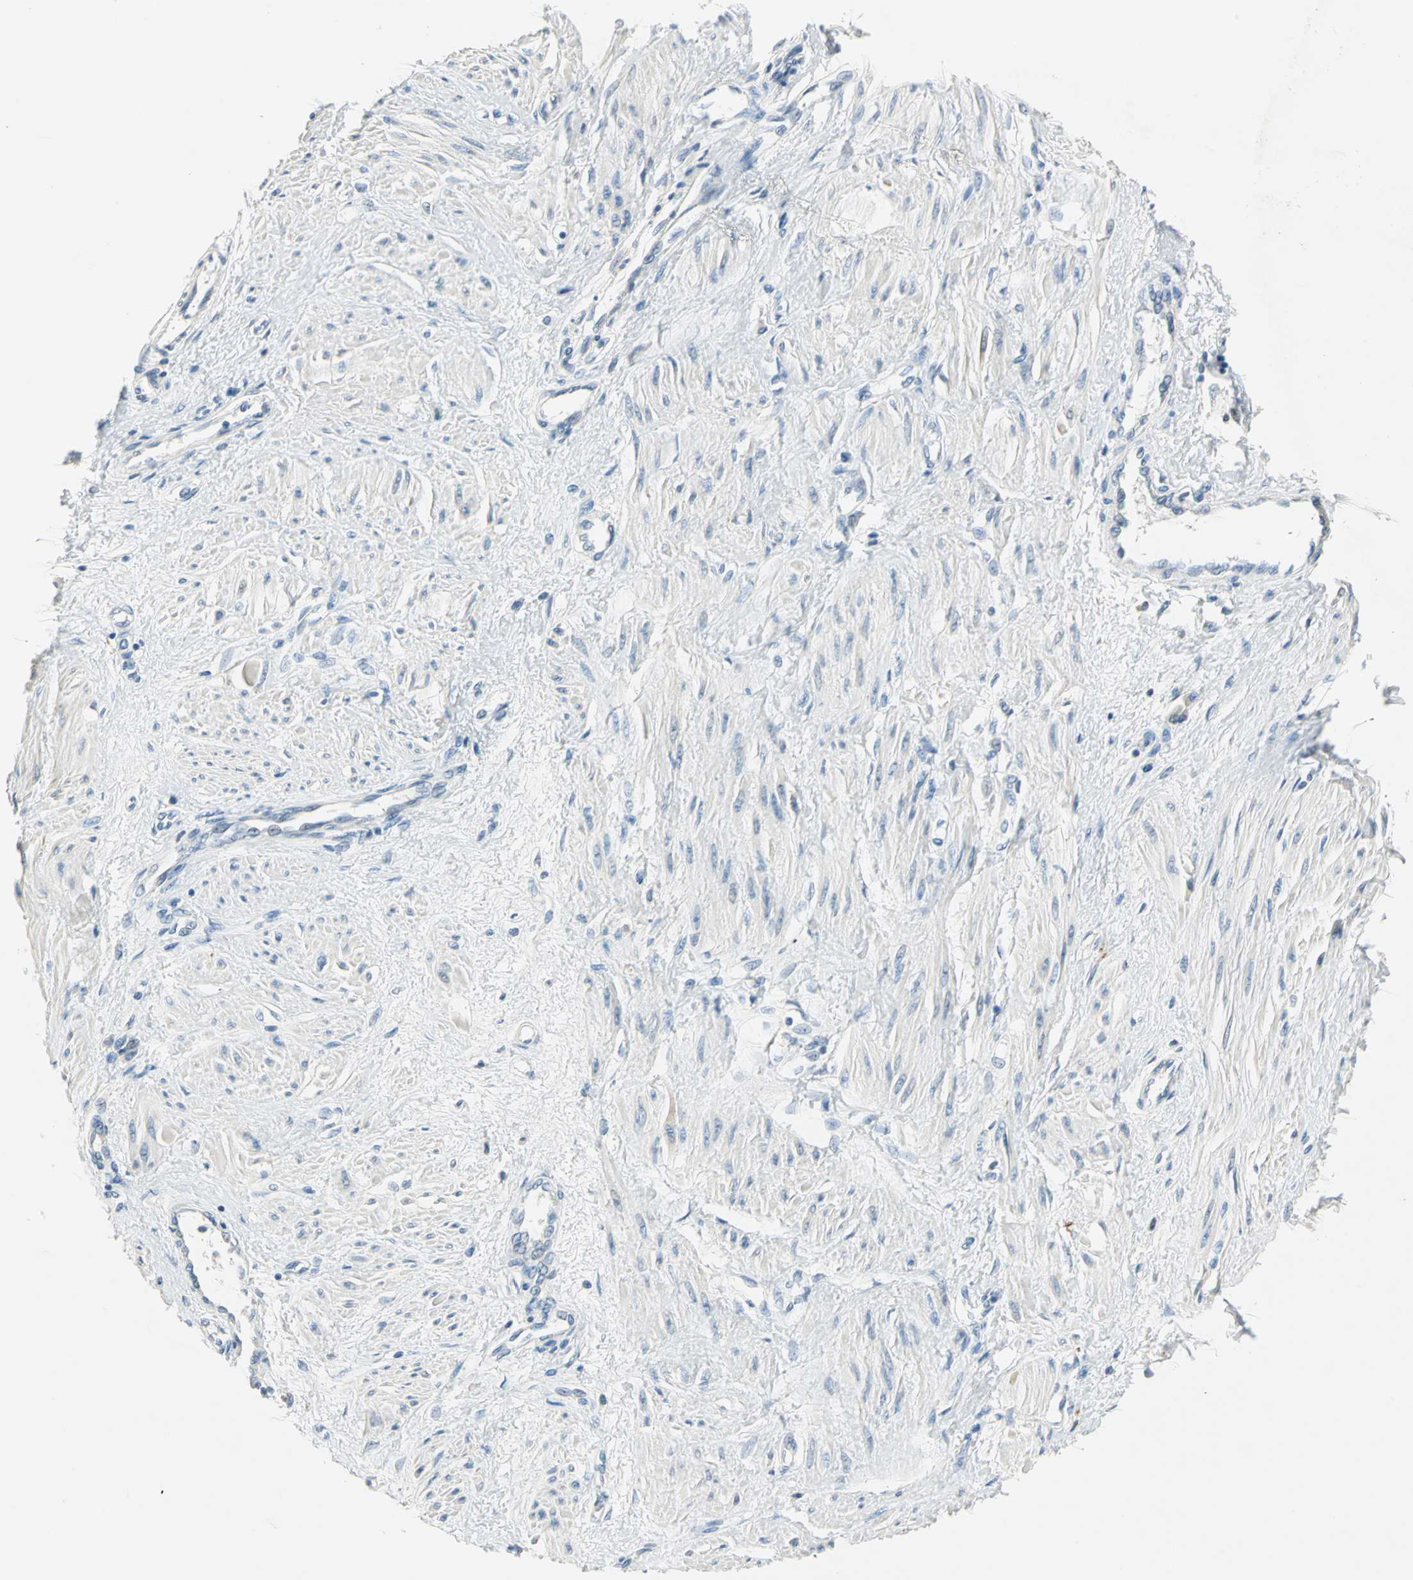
{"staining": {"intensity": "negative", "quantity": "none", "location": "none"}, "tissue": "smooth muscle", "cell_type": "Smooth muscle cells", "image_type": "normal", "snomed": [{"axis": "morphology", "description": "Normal tissue, NOS"}, {"axis": "topography", "description": "Smooth muscle"}, {"axis": "topography", "description": "Uterus"}], "caption": "Histopathology image shows no significant protein expression in smooth muscle cells of unremarkable smooth muscle.", "gene": "UCHL1", "patient": {"sex": "female", "age": 39}}